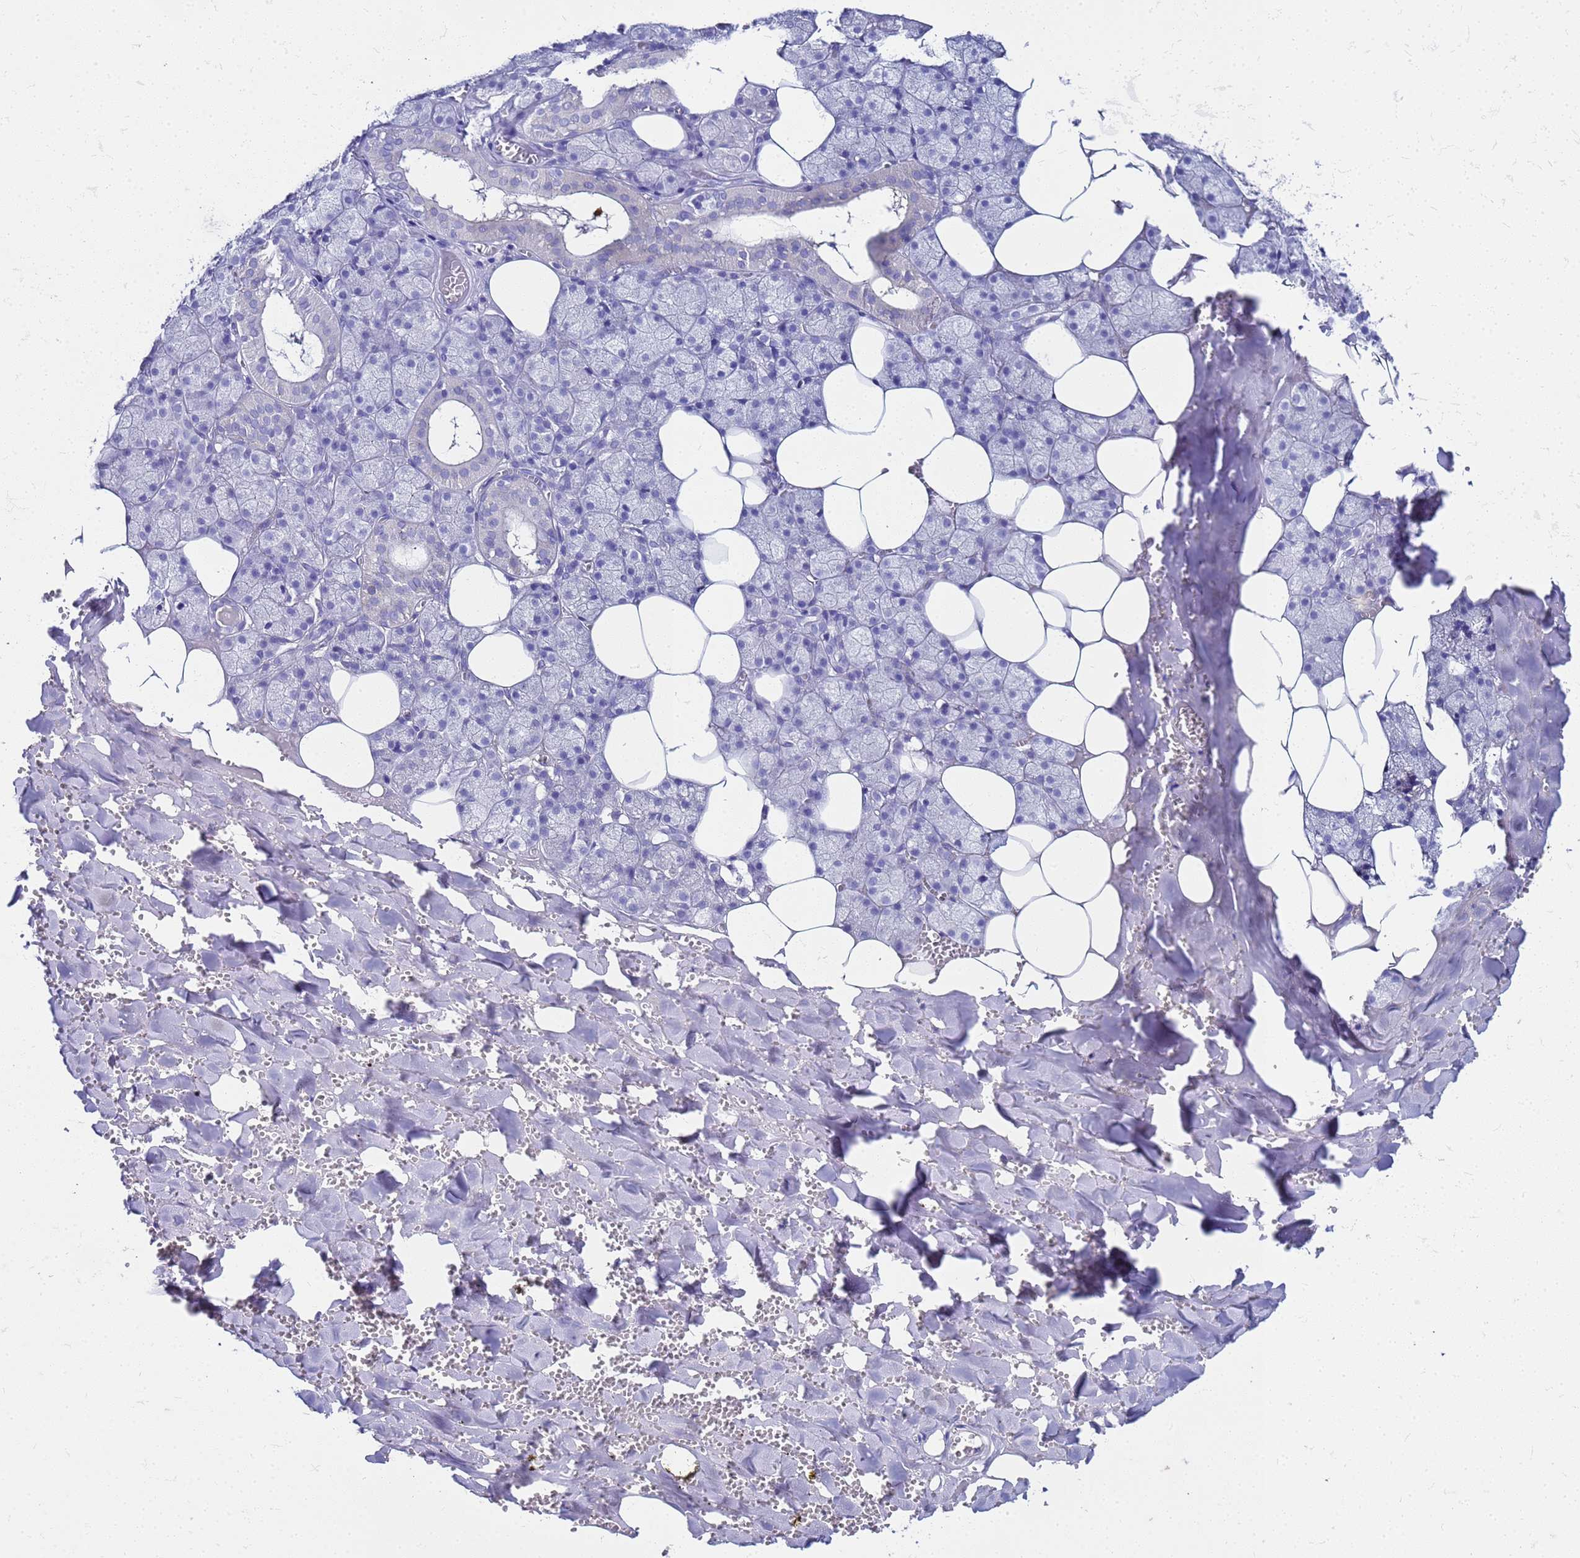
{"staining": {"intensity": "negative", "quantity": "none", "location": "none"}, "tissue": "salivary gland", "cell_type": "Glandular cells", "image_type": "normal", "snomed": [{"axis": "morphology", "description": "Normal tissue, NOS"}, {"axis": "topography", "description": "Salivary gland"}], "caption": "Immunohistochemistry (IHC) of unremarkable human salivary gland exhibits no positivity in glandular cells. The staining is performed using DAB (3,3'-diaminobenzidine) brown chromogen with nuclei counter-stained in using hematoxylin.", "gene": "CKB", "patient": {"sex": "male", "age": 62}}